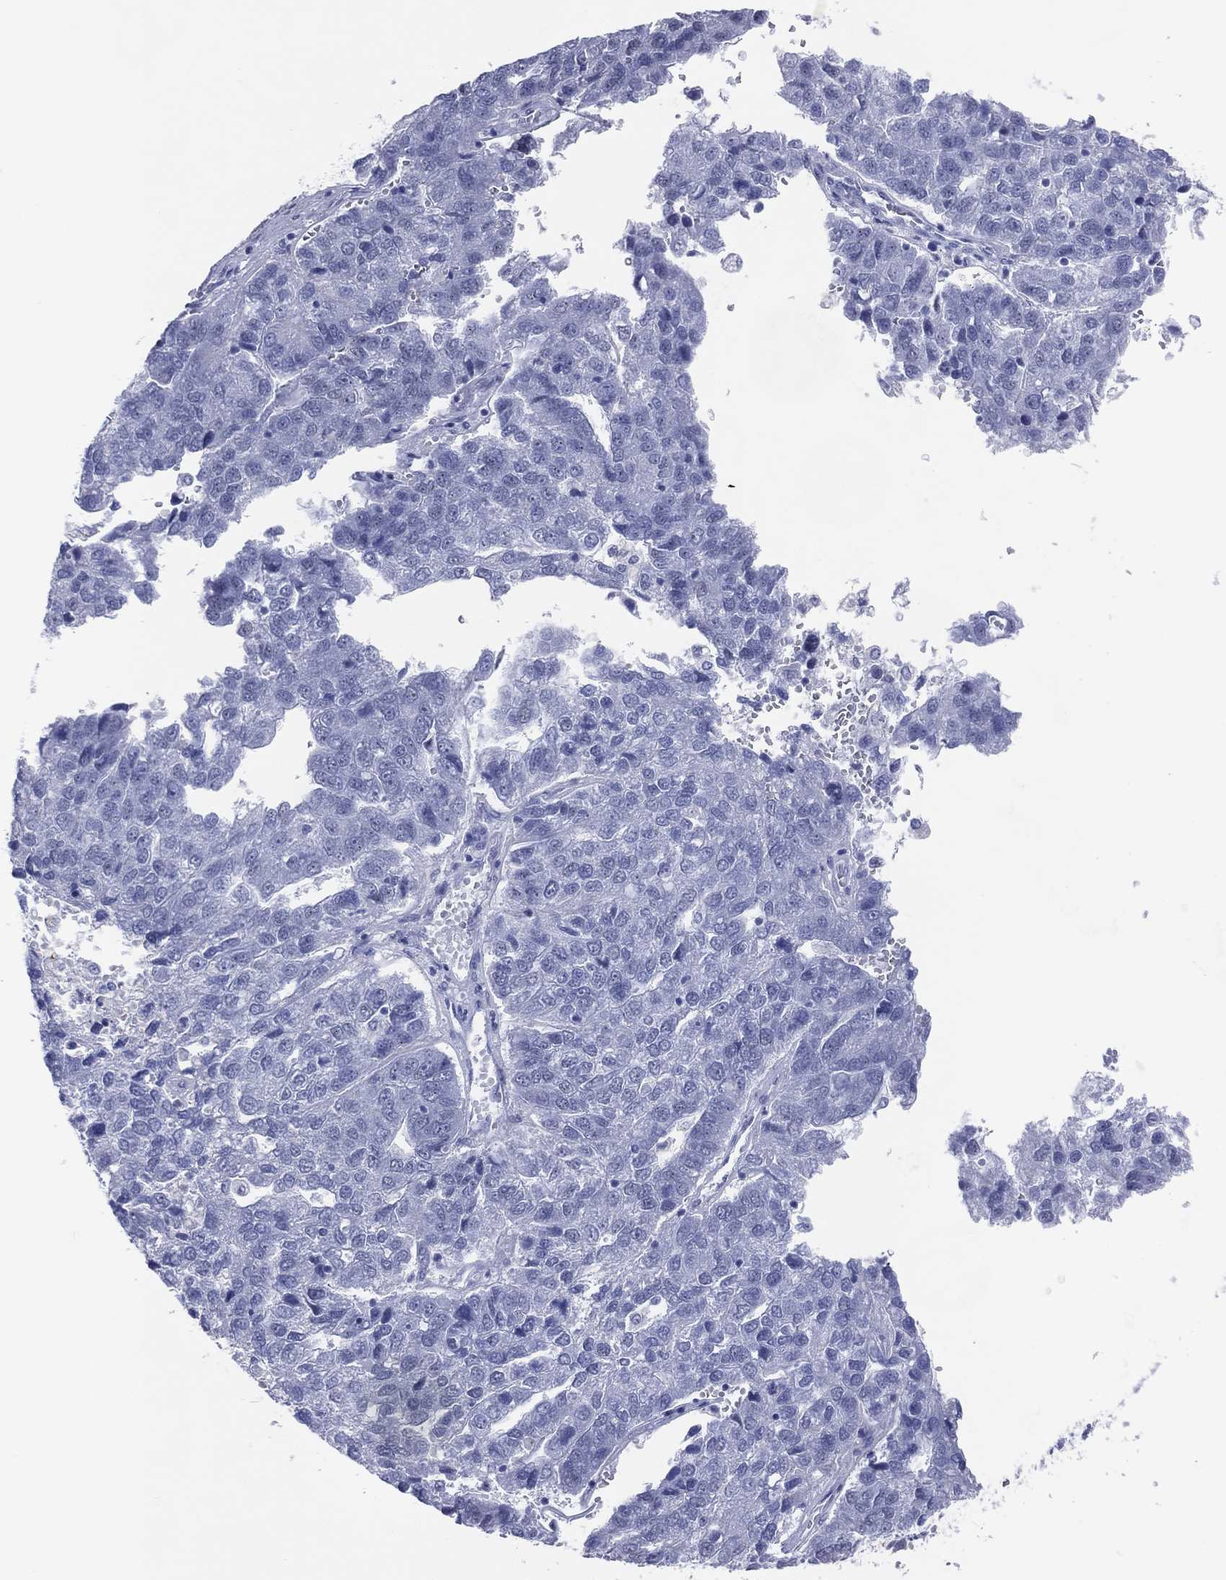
{"staining": {"intensity": "negative", "quantity": "none", "location": "none"}, "tissue": "pancreatic cancer", "cell_type": "Tumor cells", "image_type": "cancer", "snomed": [{"axis": "morphology", "description": "Adenocarcinoma, NOS"}, {"axis": "topography", "description": "Pancreas"}], "caption": "The image demonstrates no significant staining in tumor cells of pancreatic adenocarcinoma.", "gene": "CFAP58", "patient": {"sex": "female", "age": 61}}